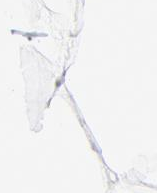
{"staining": {"intensity": "negative", "quantity": "none", "location": "none"}, "tissue": "adipose tissue", "cell_type": "Adipocytes", "image_type": "normal", "snomed": [{"axis": "morphology", "description": "Normal tissue, NOS"}, {"axis": "morphology", "description": "Duct carcinoma"}, {"axis": "topography", "description": "Breast"}, {"axis": "topography", "description": "Adipose tissue"}], "caption": "The photomicrograph demonstrates no staining of adipocytes in unremarkable adipose tissue.", "gene": "AIFM1", "patient": {"sex": "female", "age": 37}}